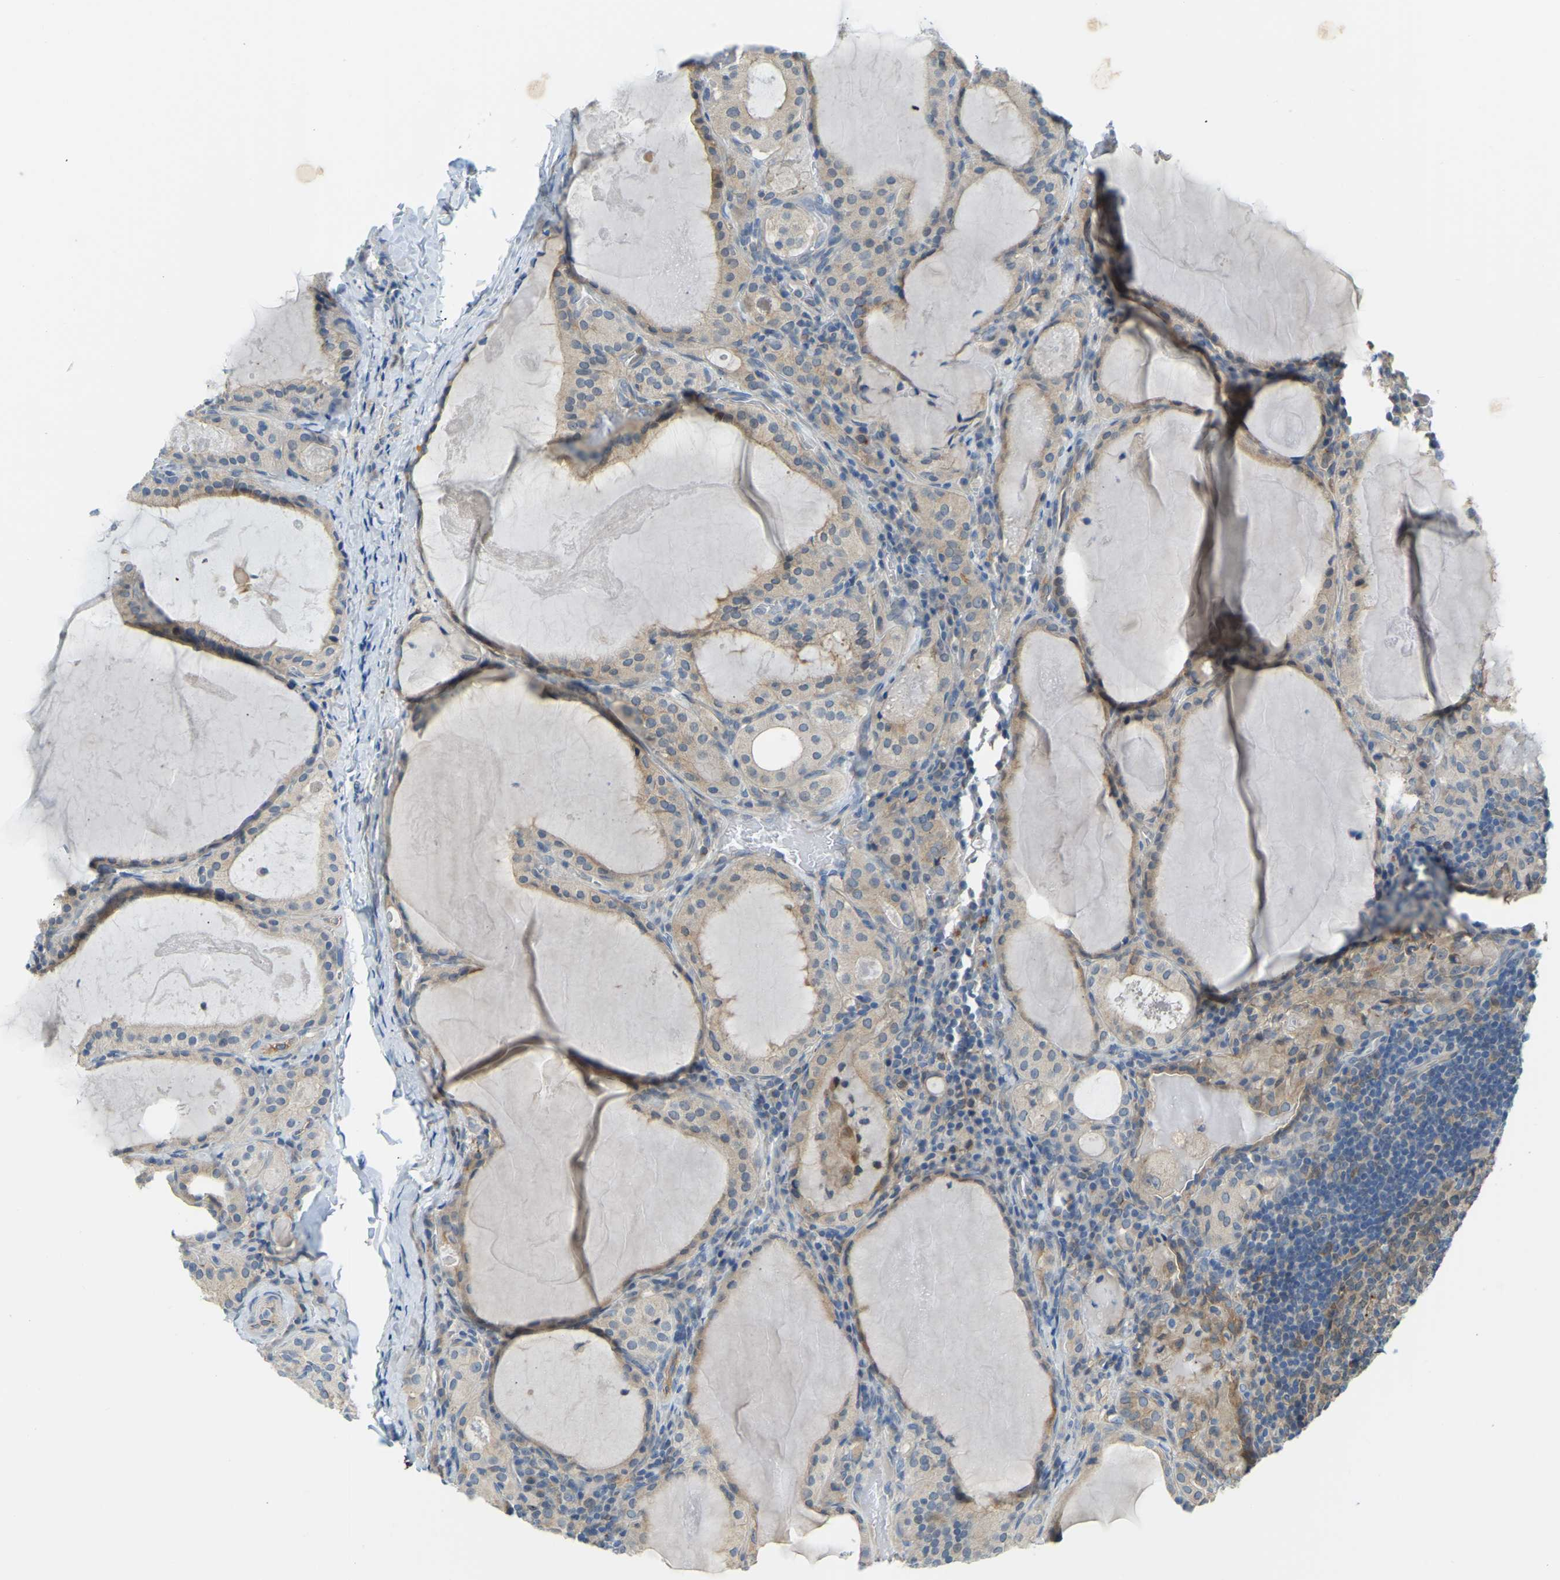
{"staining": {"intensity": "moderate", "quantity": "<25%", "location": "cytoplasmic/membranous"}, "tissue": "thyroid cancer", "cell_type": "Tumor cells", "image_type": "cancer", "snomed": [{"axis": "morphology", "description": "Papillary adenocarcinoma, NOS"}, {"axis": "topography", "description": "Thyroid gland"}], "caption": "A photomicrograph showing moderate cytoplasmic/membranous staining in approximately <25% of tumor cells in thyroid cancer, as visualized by brown immunohistochemical staining.", "gene": "NME8", "patient": {"sex": "female", "age": 42}}